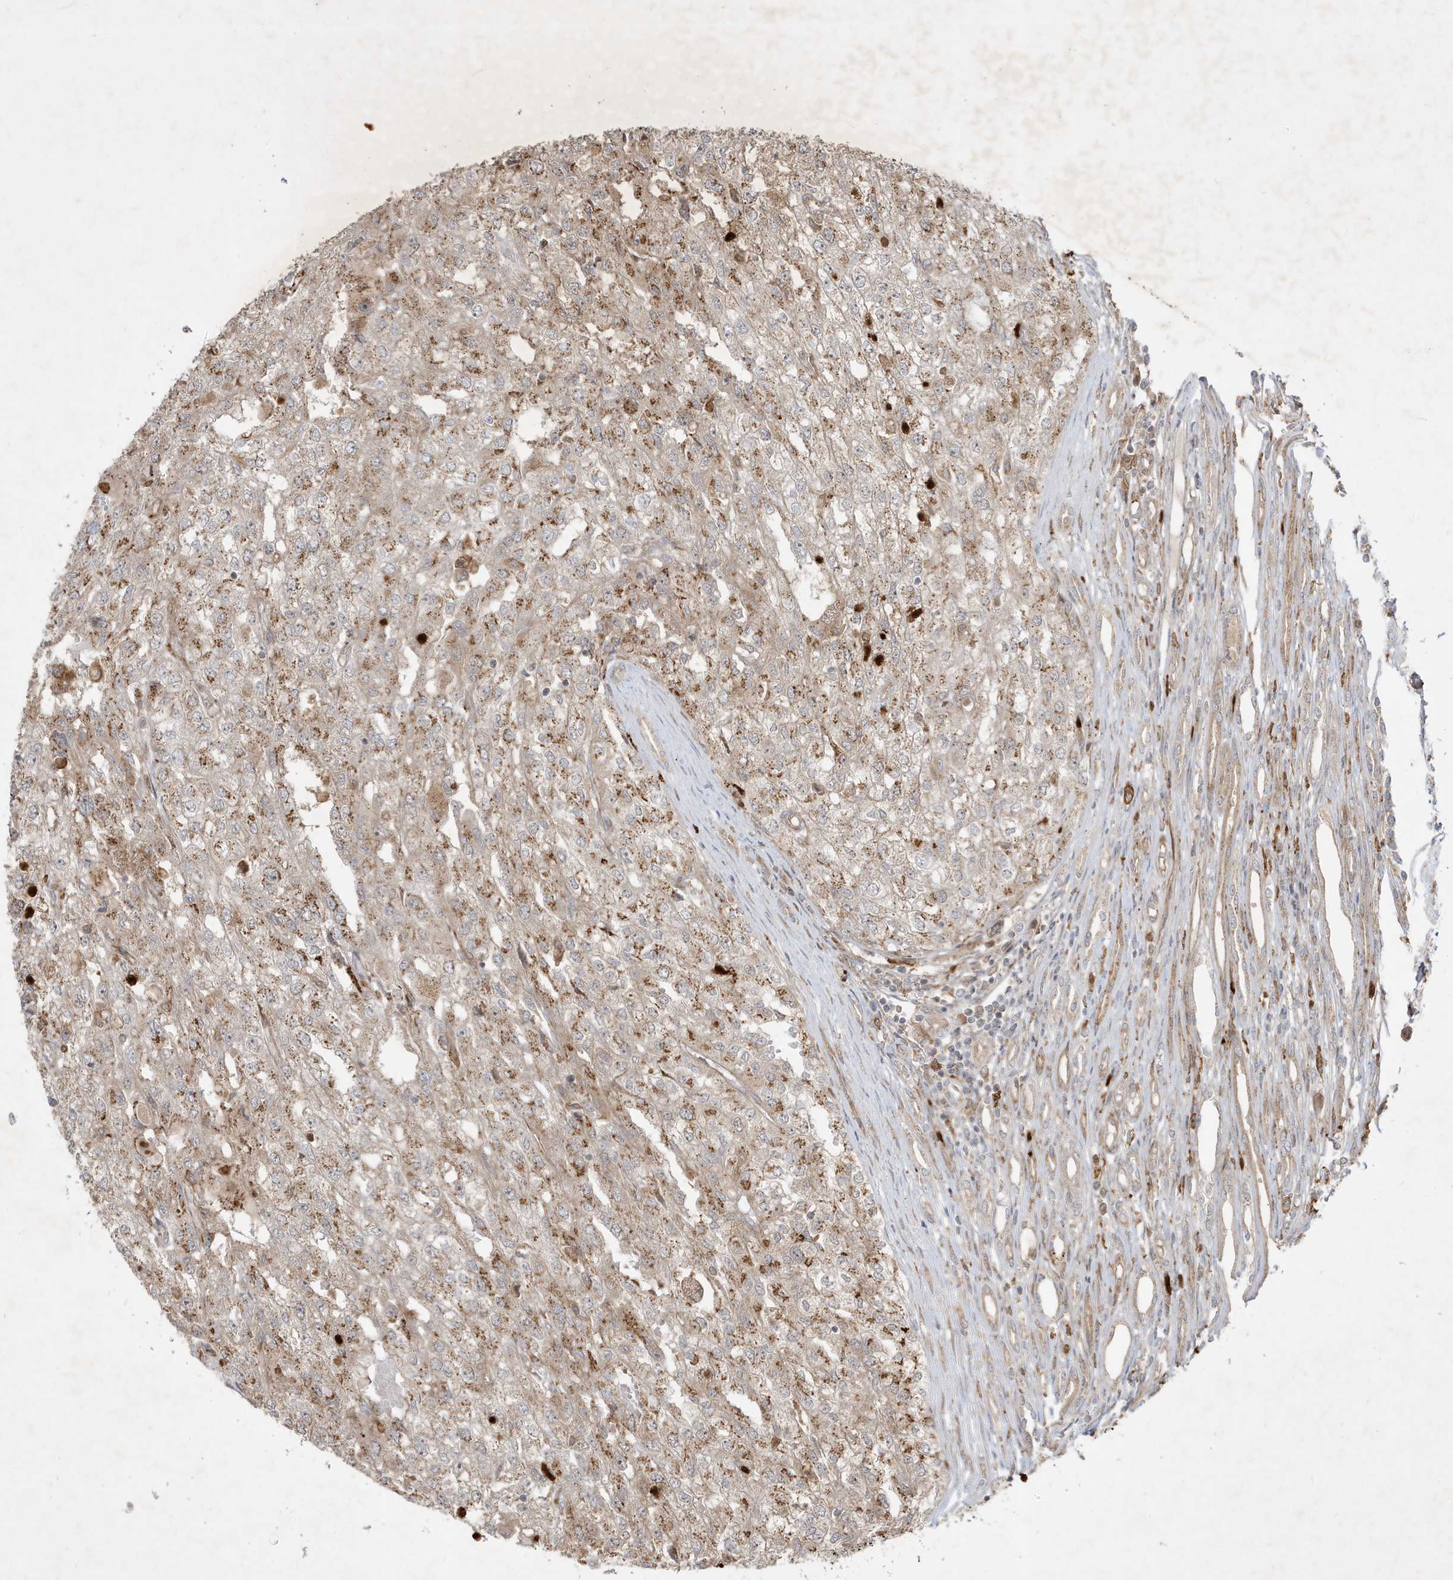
{"staining": {"intensity": "moderate", "quantity": "25%-75%", "location": "cytoplasmic/membranous"}, "tissue": "renal cancer", "cell_type": "Tumor cells", "image_type": "cancer", "snomed": [{"axis": "morphology", "description": "Adenocarcinoma, NOS"}, {"axis": "topography", "description": "Kidney"}], "caption": "Protein expression by IHC reveals moderate cytoplasmic/membranous positivity in about 25%-75% of tumor cells in renal adenocarcinoma.", "gene": "IFT57", "patient": {"sex": "female", "age": 54}}